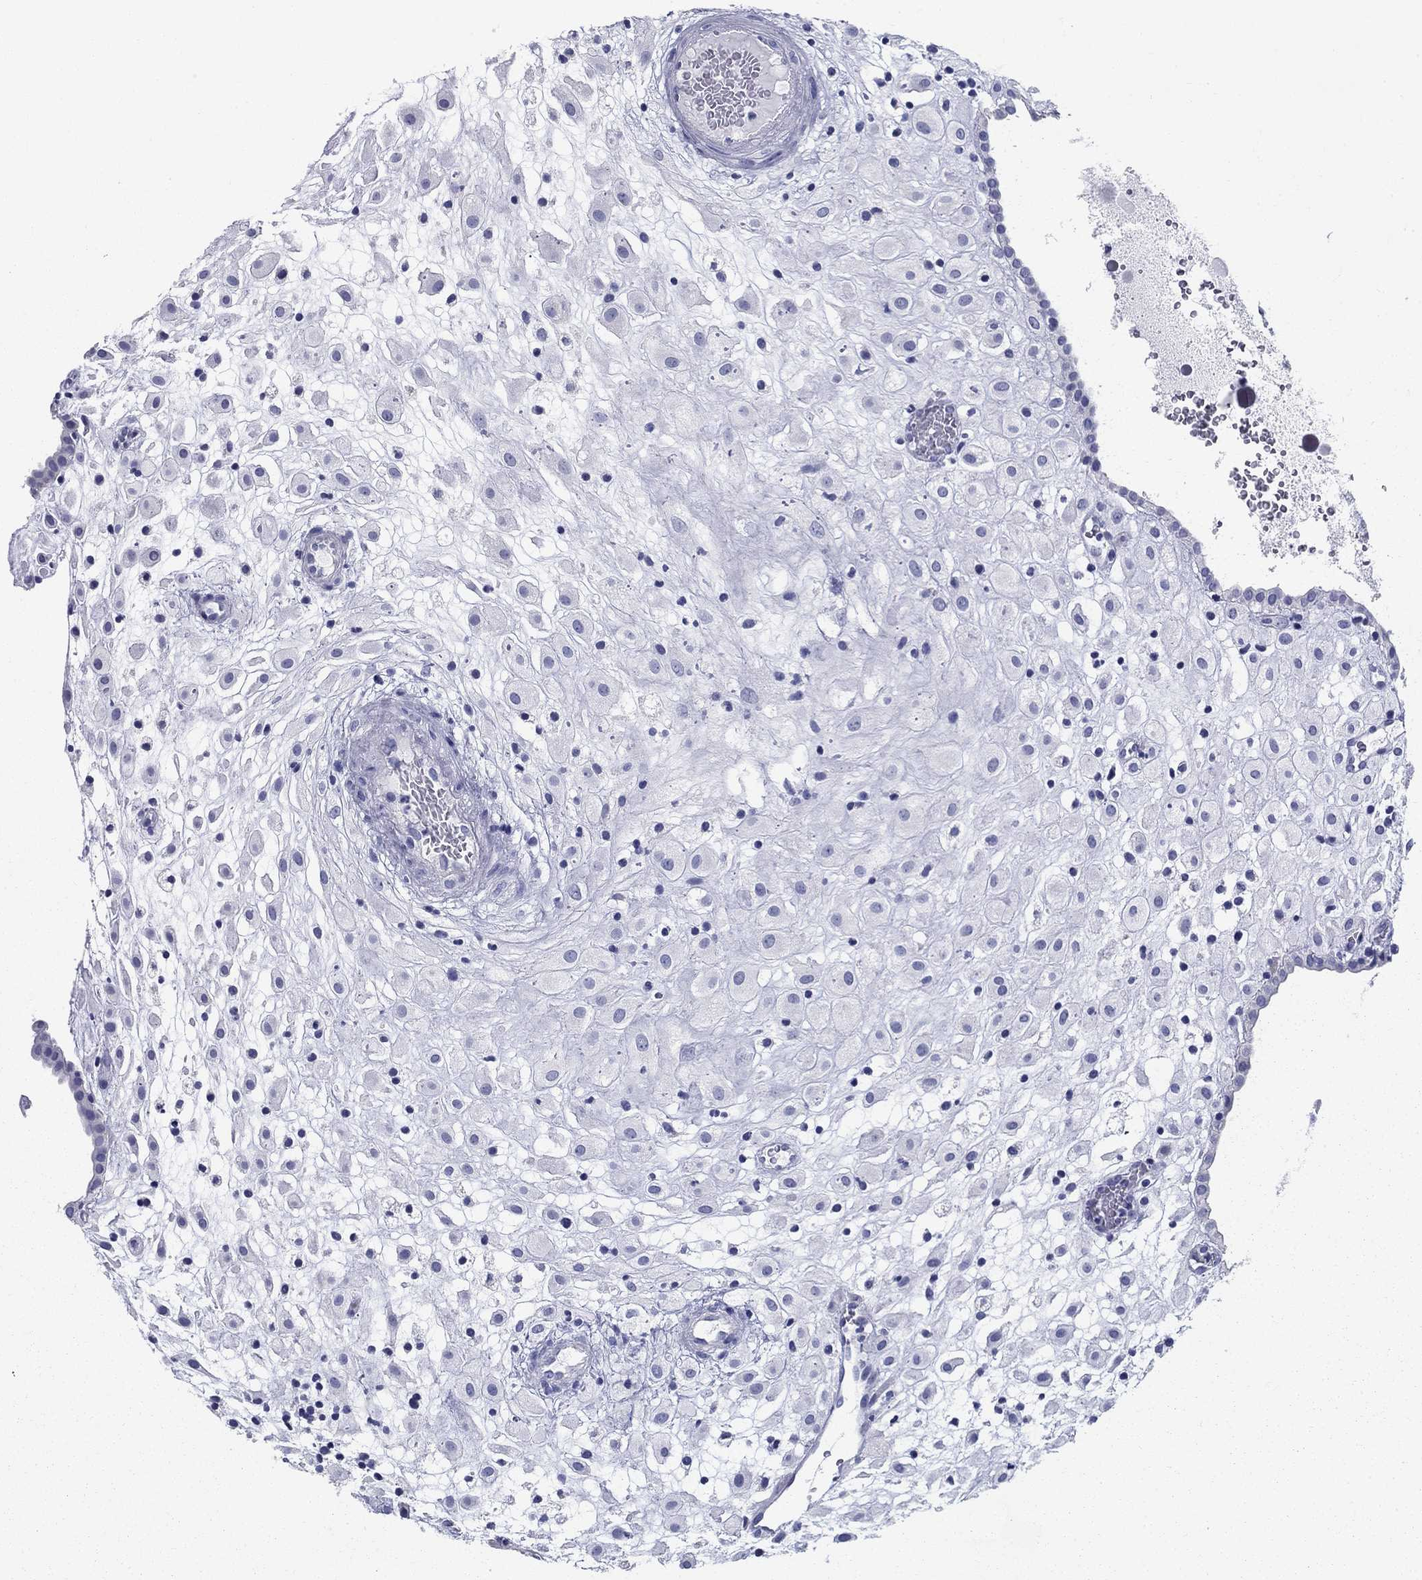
{"staining": {"intensity": "negative", "quantity": "none", "location": "none"}, "tissue": "placenta", "cell_type": "Decidual cells", "image_type": "normal", "snomed": [{"axis": "morphology", "description": "Normal tissue, NOS"}, {"axis": "topography", "description": "Placenta"}], "caption": "Human placenta stained for a protein using immunohistochemistry (IHC) reveals no staining in decidual cells.", "gene": "UPB1", "patient": {"sex": "female", "age": 24}}